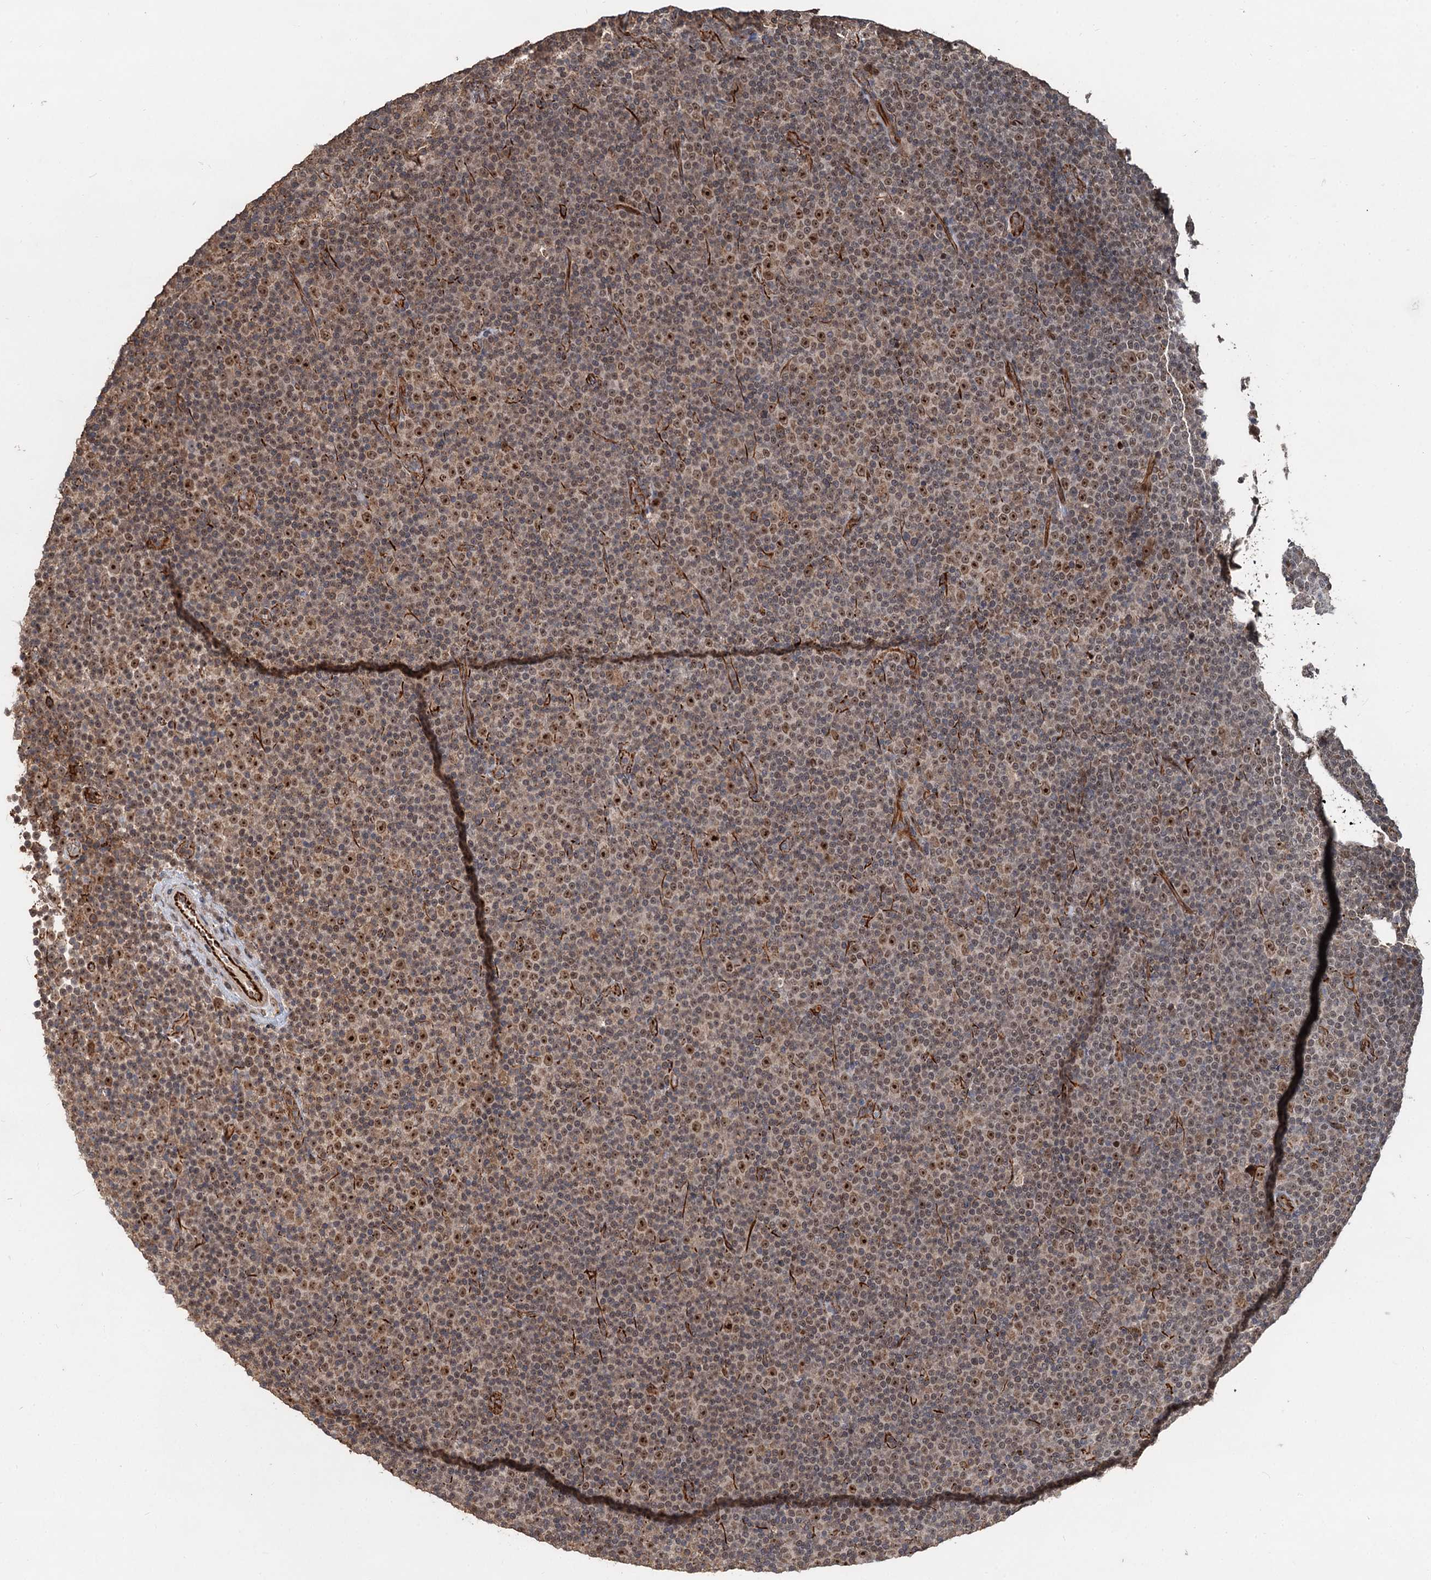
{"staining": {"intensity": "moderate", "quantity": ">75%", "location": "nuclear"}, "tissue": "lymphoma", "cell_type": "Tumor cells", "image_type": "cancer", "snomed": [{"axis": "morphology", "description": "Malignant lymphoma, non-Hodgkin's type, Low grade"}, {"axis": "topography", "description": "Lymph node"}], "caption": "Immunohistochemistry image of neoplastic tissue: human lymphoma stained using immunohistochemistry displays medium levels of moderate protein expression localized specifically in the nuclear of tumor cells, appearing as a nuclear brown color.", "gene": "TMA16", "patient": {"sex": "female", "age": 67}}